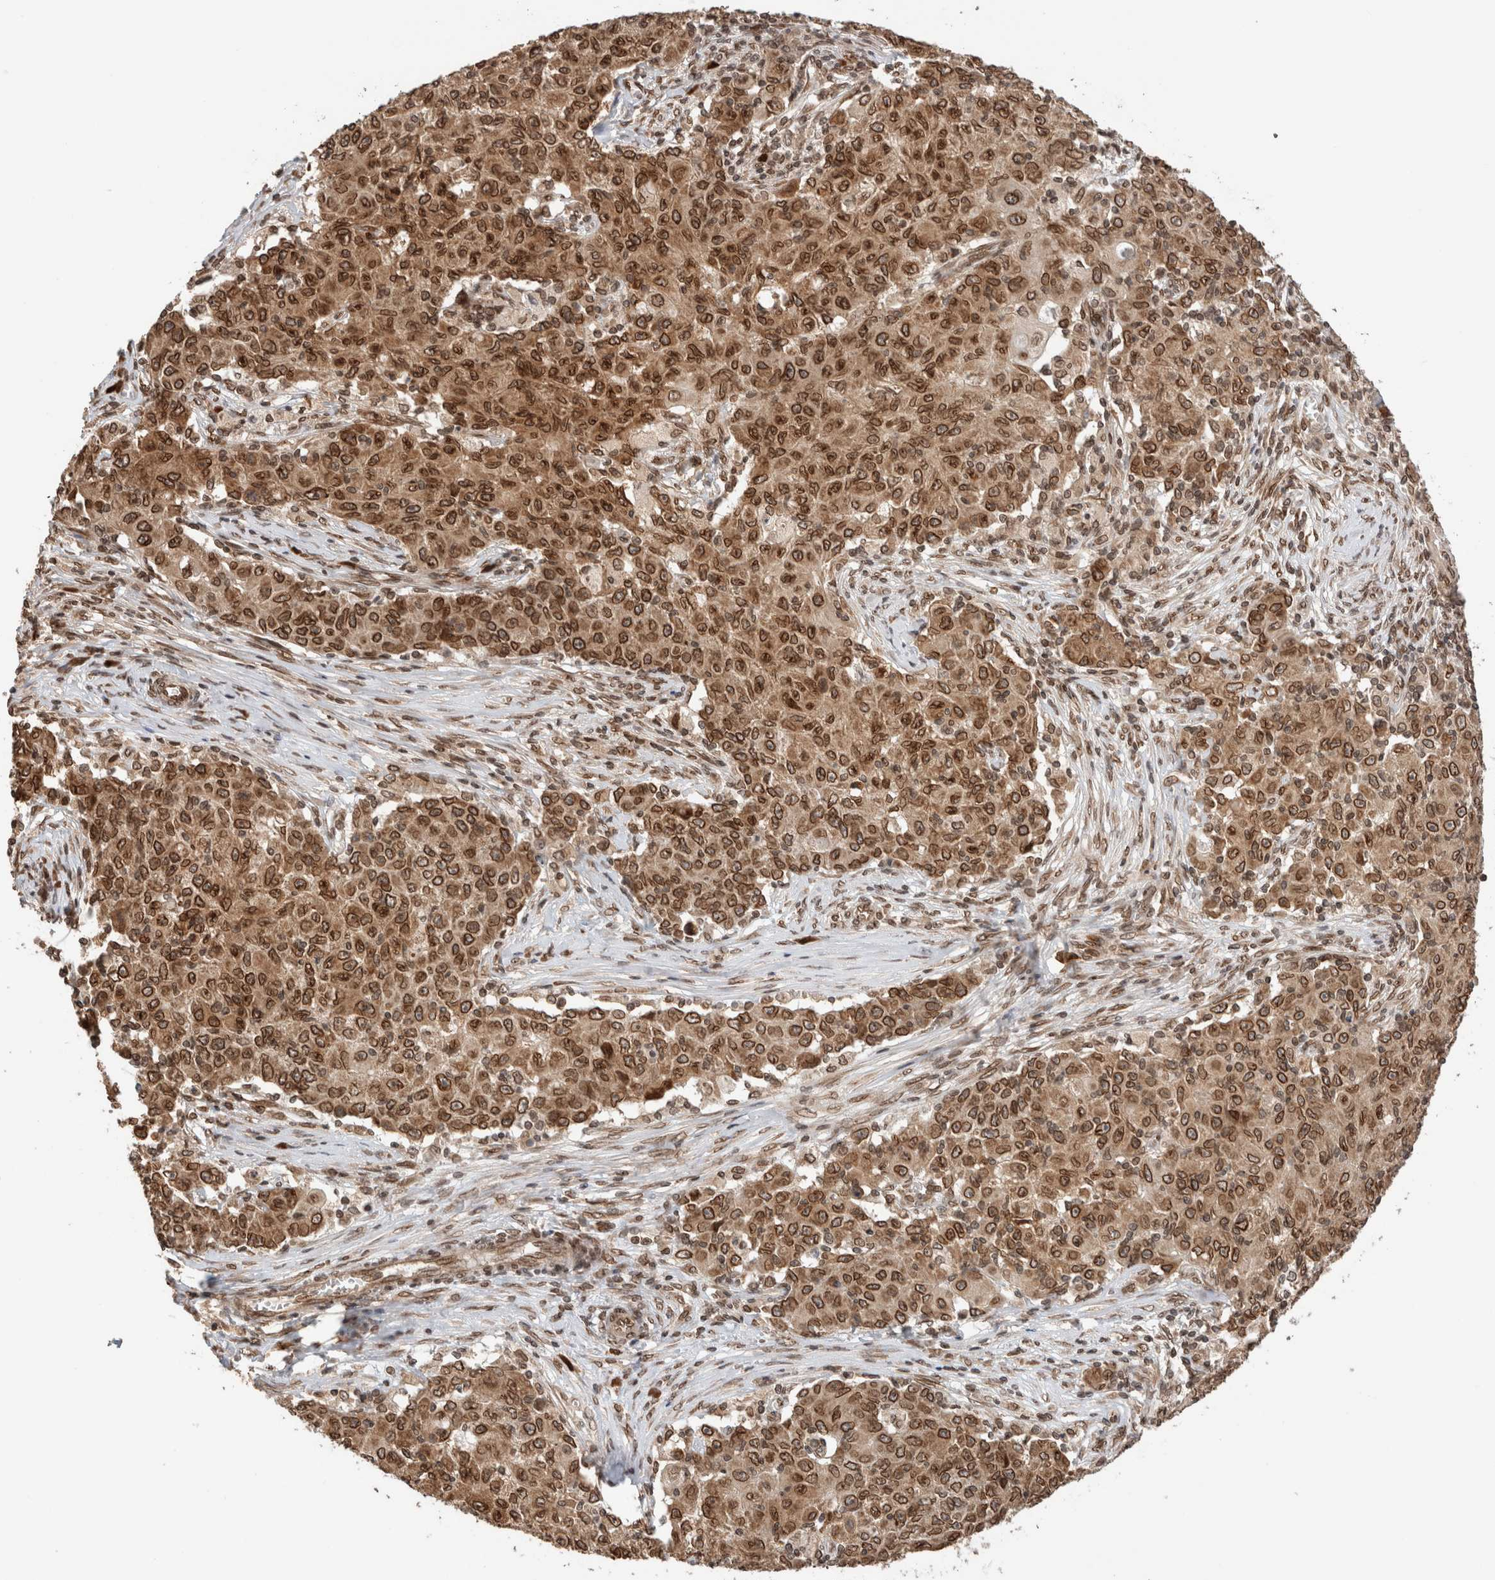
{"staining": {"intensity": "strong", "quantity": ">75%", "location": "cytoplasmic/membranous,nuclear"}, "tissue": "ovarian cancer", "cell_type": "Tumor cells", "image_type": "cancer", "snomed": [{"axis": "morphology", "description": "Carcinoma, endometroid"}, {"axis": "topography", "description": "Ovary"}], "caption": "Protein expression analysis of endometroid carcinoma (ovarian) demonstrates strong cytoplasmic/membranous and nuclear expression in about >75% of tumor cells.", "gene": "TPR", "patient": {"sex": "female", "age": 42}}